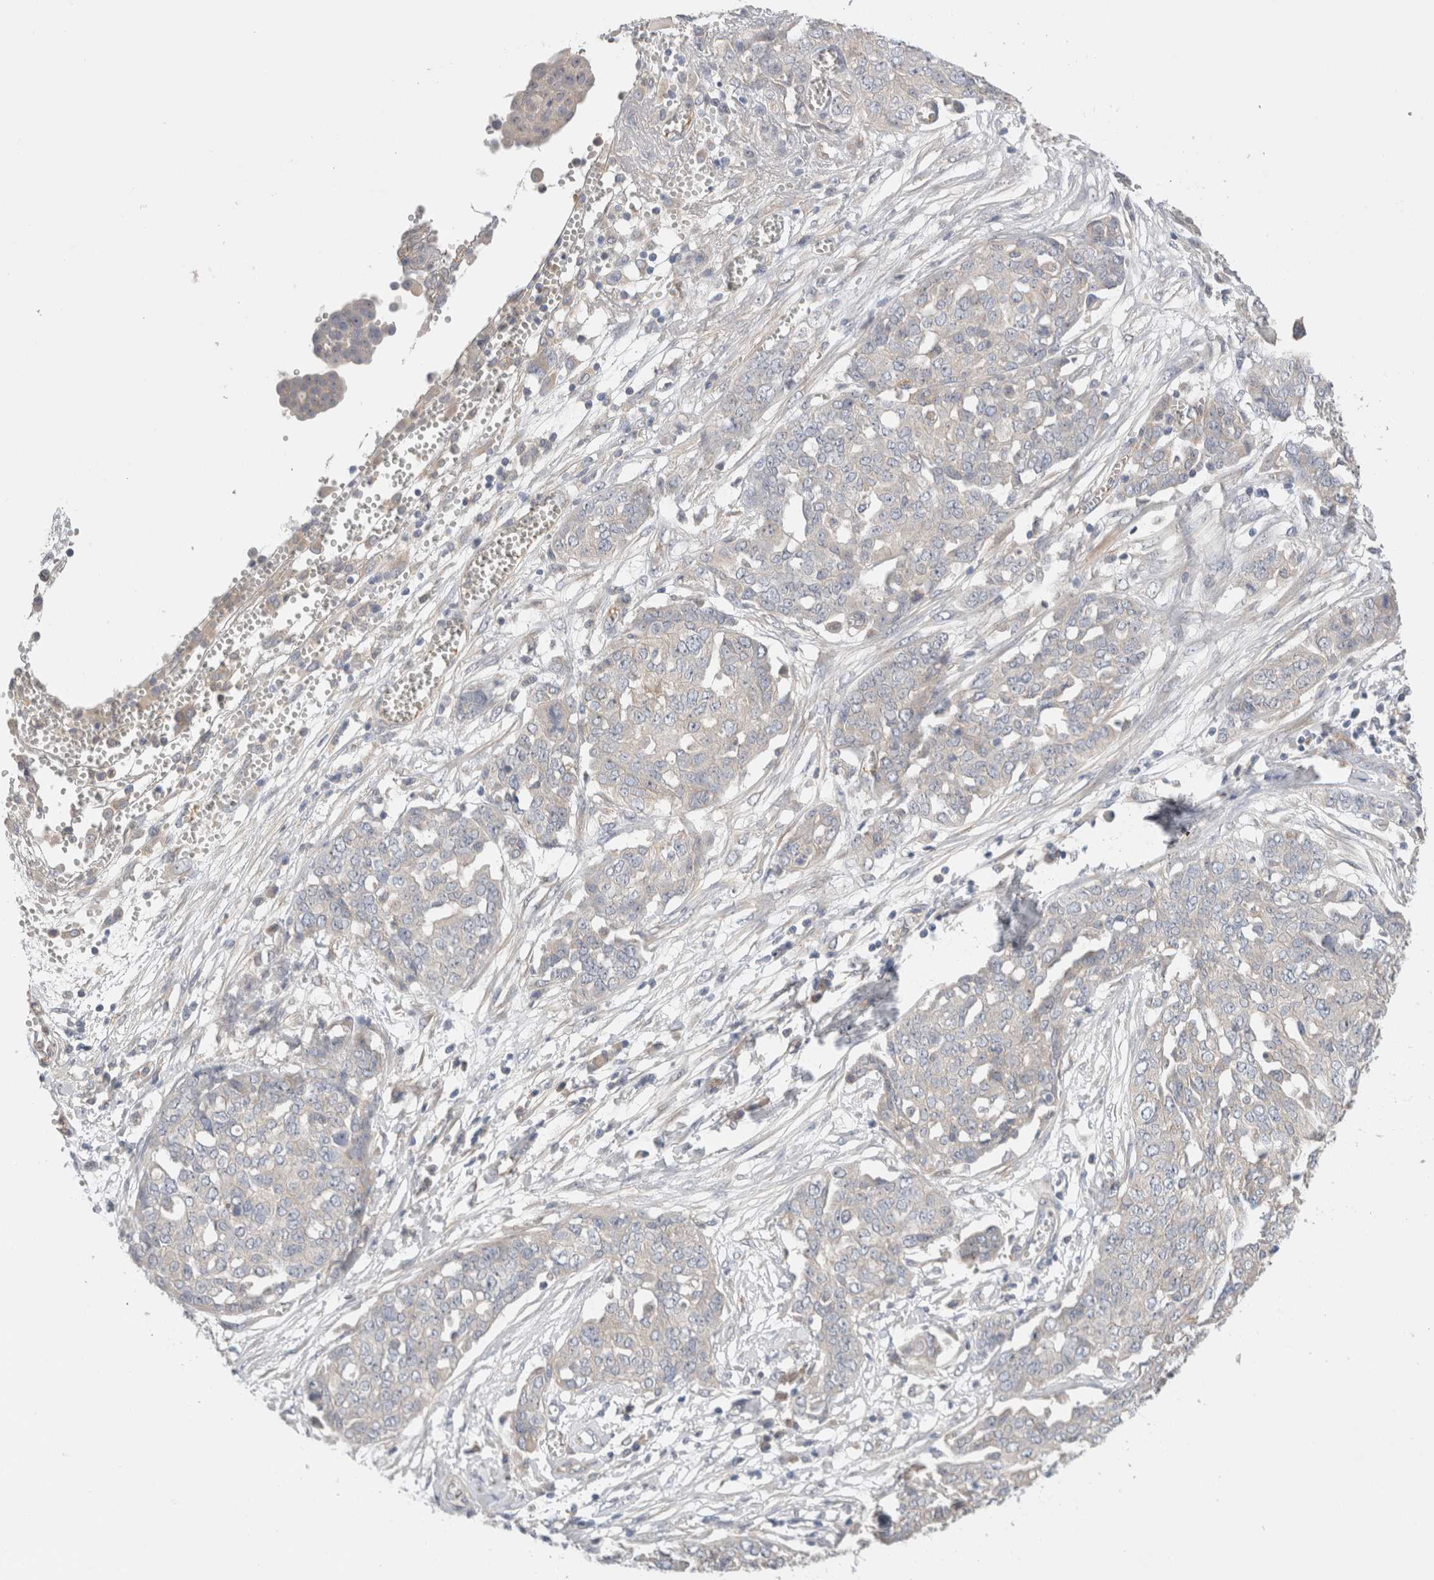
{"staining": {"intensity": "negative", "quantity": "none", "location": "none"}, "tissue": "ovarian cancer", "cell_type": "Tumor cells", "image_type": "cancer", "snomed": [{"axis": "morphology", "description": "Cystadenocarcinoma, serous, NOS"}, {"axis": "topography", "description": "Soft tissue"}, {"axis": "topography", "description": "Ovary"}], "caption": "This is a photomicrograph of immunohistochemistry (IHC) staining of ovarian cancer, which shows no positivity in tumor cells.", "gene": "SGK3", "patient": {"sex": "female", "age": 57}}